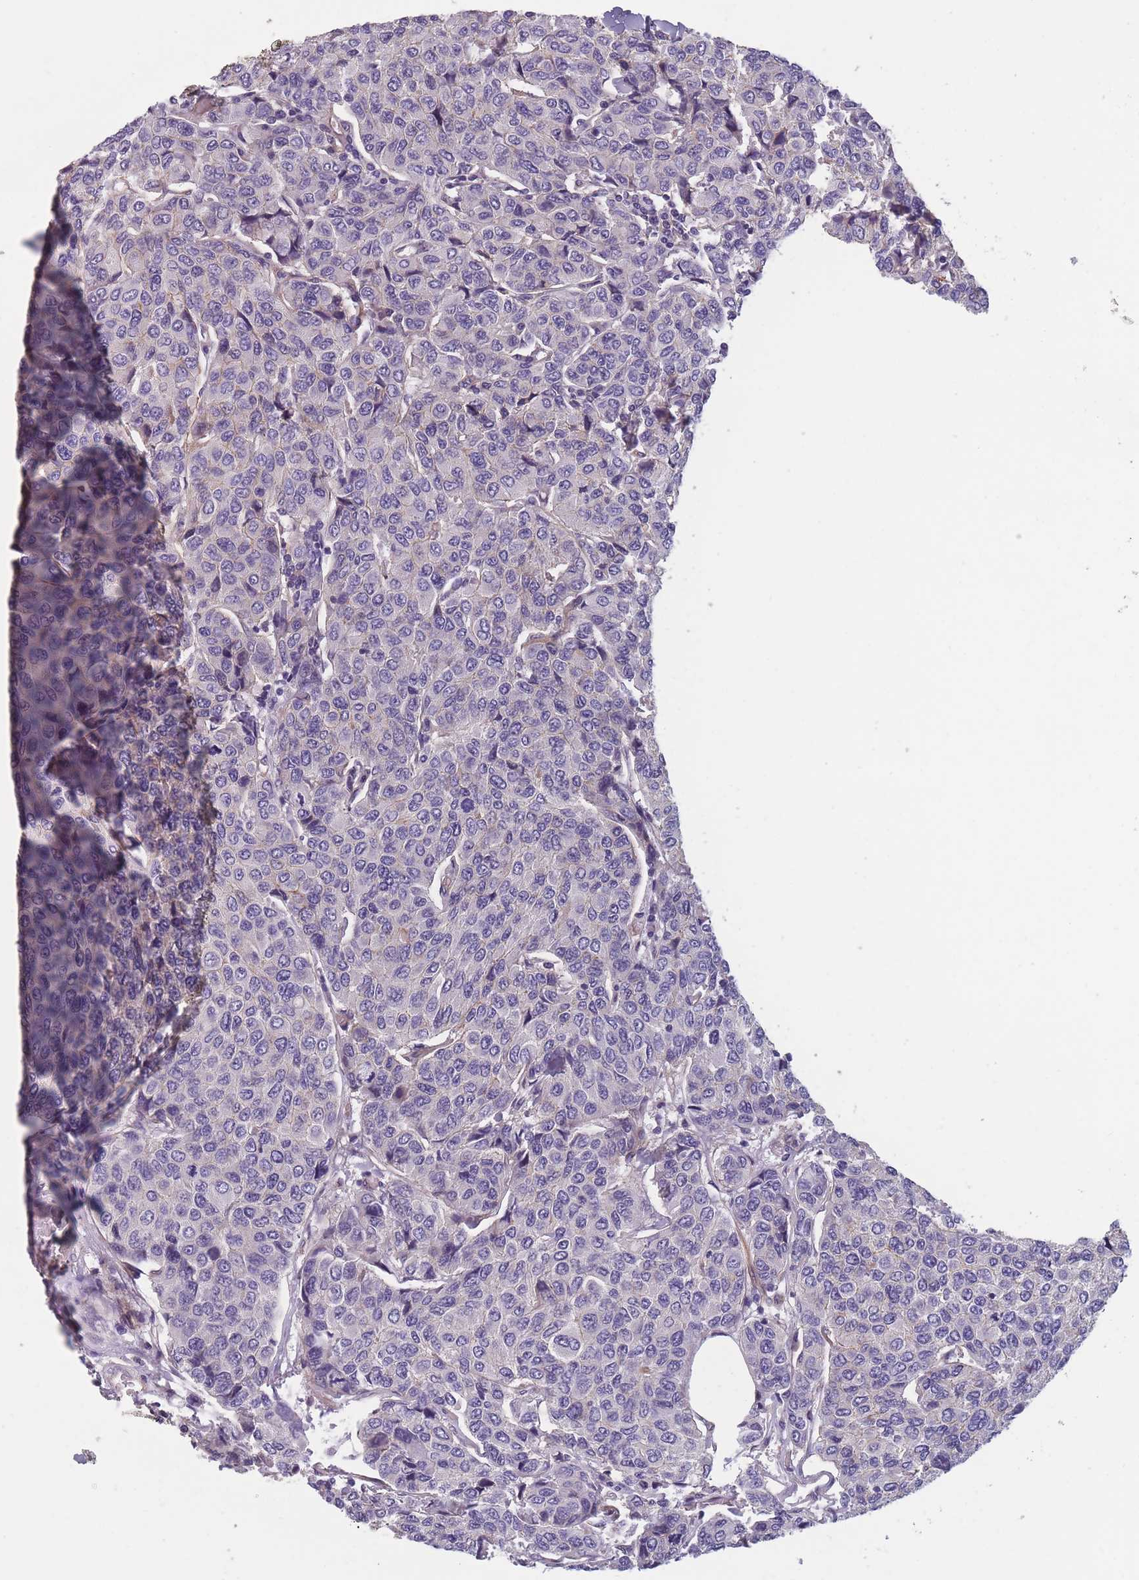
{"staining": {"intensity": "negative", "quantity": "none", "location": "none"}, "tissue": "breast cancer", "cell_type": "Tumor cells", "image_type": "cancer", "snomed": [{"axis": "morphology", "description": "Duct carcinoma"}, {"axis": "topography", "description": "Breast"}], "caption": "This is an immunohistochemistry (IHC) histopathology image of breast infiltrating ductal carcinoma. There is no staining in tumor cells.", "gene": "FAM83F", "patient": {"sex": "female", "age": 55}}